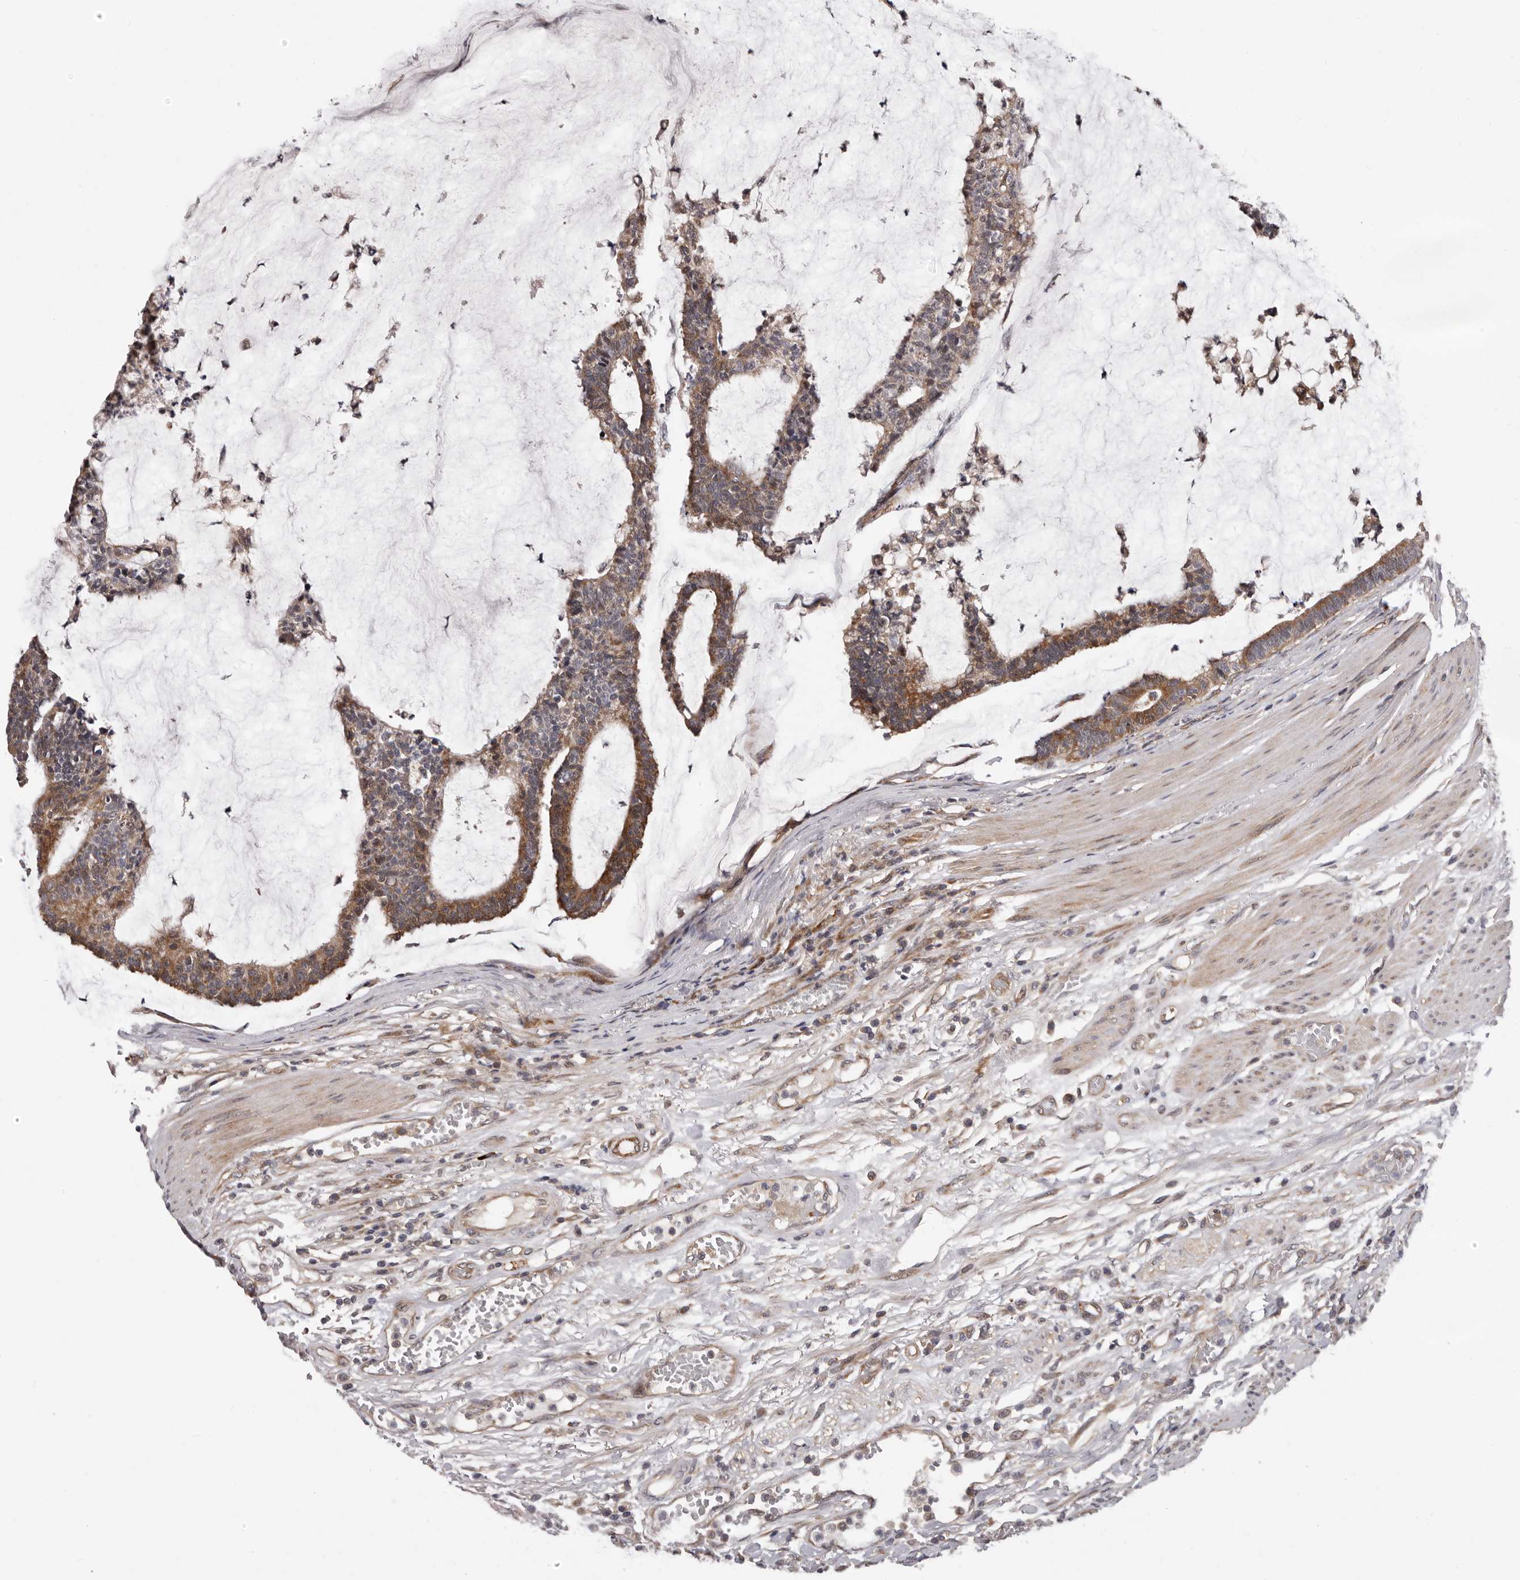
{"staining": {"intensity": "moderate", "quantity": ">75%", "location": "cytoplasmic/membranous"}, "tissue": "colorectal cancer", "cell_type": "Tumor cells", "image_type": "cancer", "snomed": [{"axis": "morphology", "description": "Adenocarcinoma, NOS"}, {"axis": "topography", "description": "Colon"}], "caption": "Colorectal cancer (adenocarcinoma) was stained to show a protein in brown. There is medium levels of moderate cytoplasmic/membranous positivity in about >75% of tumor cells. The staining was performed using DAB to visualize the protein expression in brown, while the nuclei were stained in blue with hematoxylin (Magnification: 20x).", "gene": "VPS37A", "patient": {"sex": "female", "age": 84}}